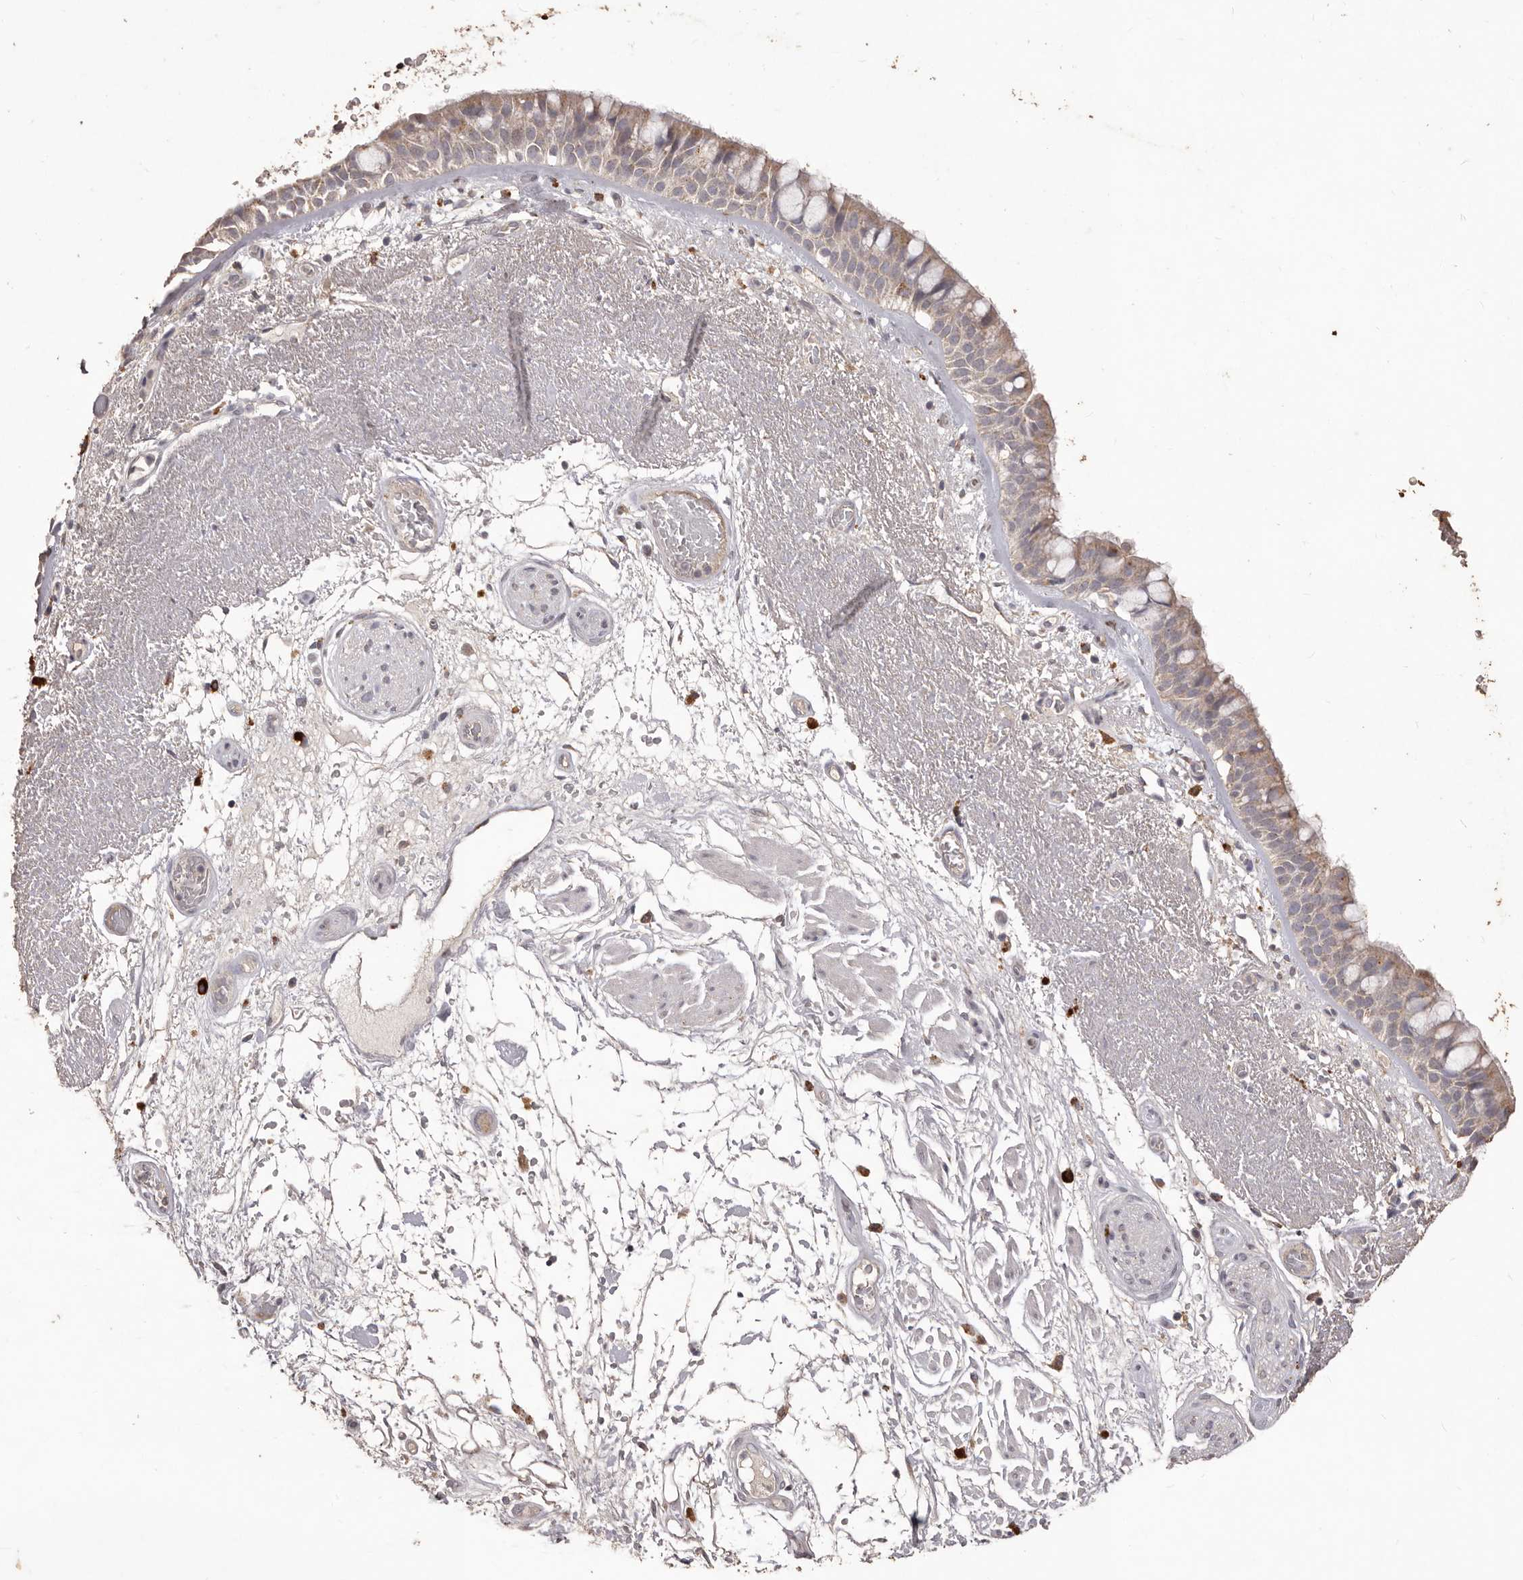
{"staining": {"intensity": "weak", "quantity": "25%-75%", "location": "cytoplasmic/membranous"}, "tissue": "bronchus", "cell_type": "Respiratory epithelial cells", "image_type": "normal", "snomed": [{"axis": "morphology", "description": "Normal tissue, NOS"}, {"axis": "morphology", "description": "Squamous cell carcinoma, NOS"}, {"axis": "topography", "description": "Lymph node"}, {"axis": "topography", "description": "Bronchus"}, {"axis": "topography", "description": "Lung"}], "caption": "Normal bronchus shows weak cytoplasmic/membranous expression in about 25%-75% of respiratory epithelial cells Nuclei are stained in blue..", "gene": "PRSS27", "patient": {"sex": "male", "age": 66}}